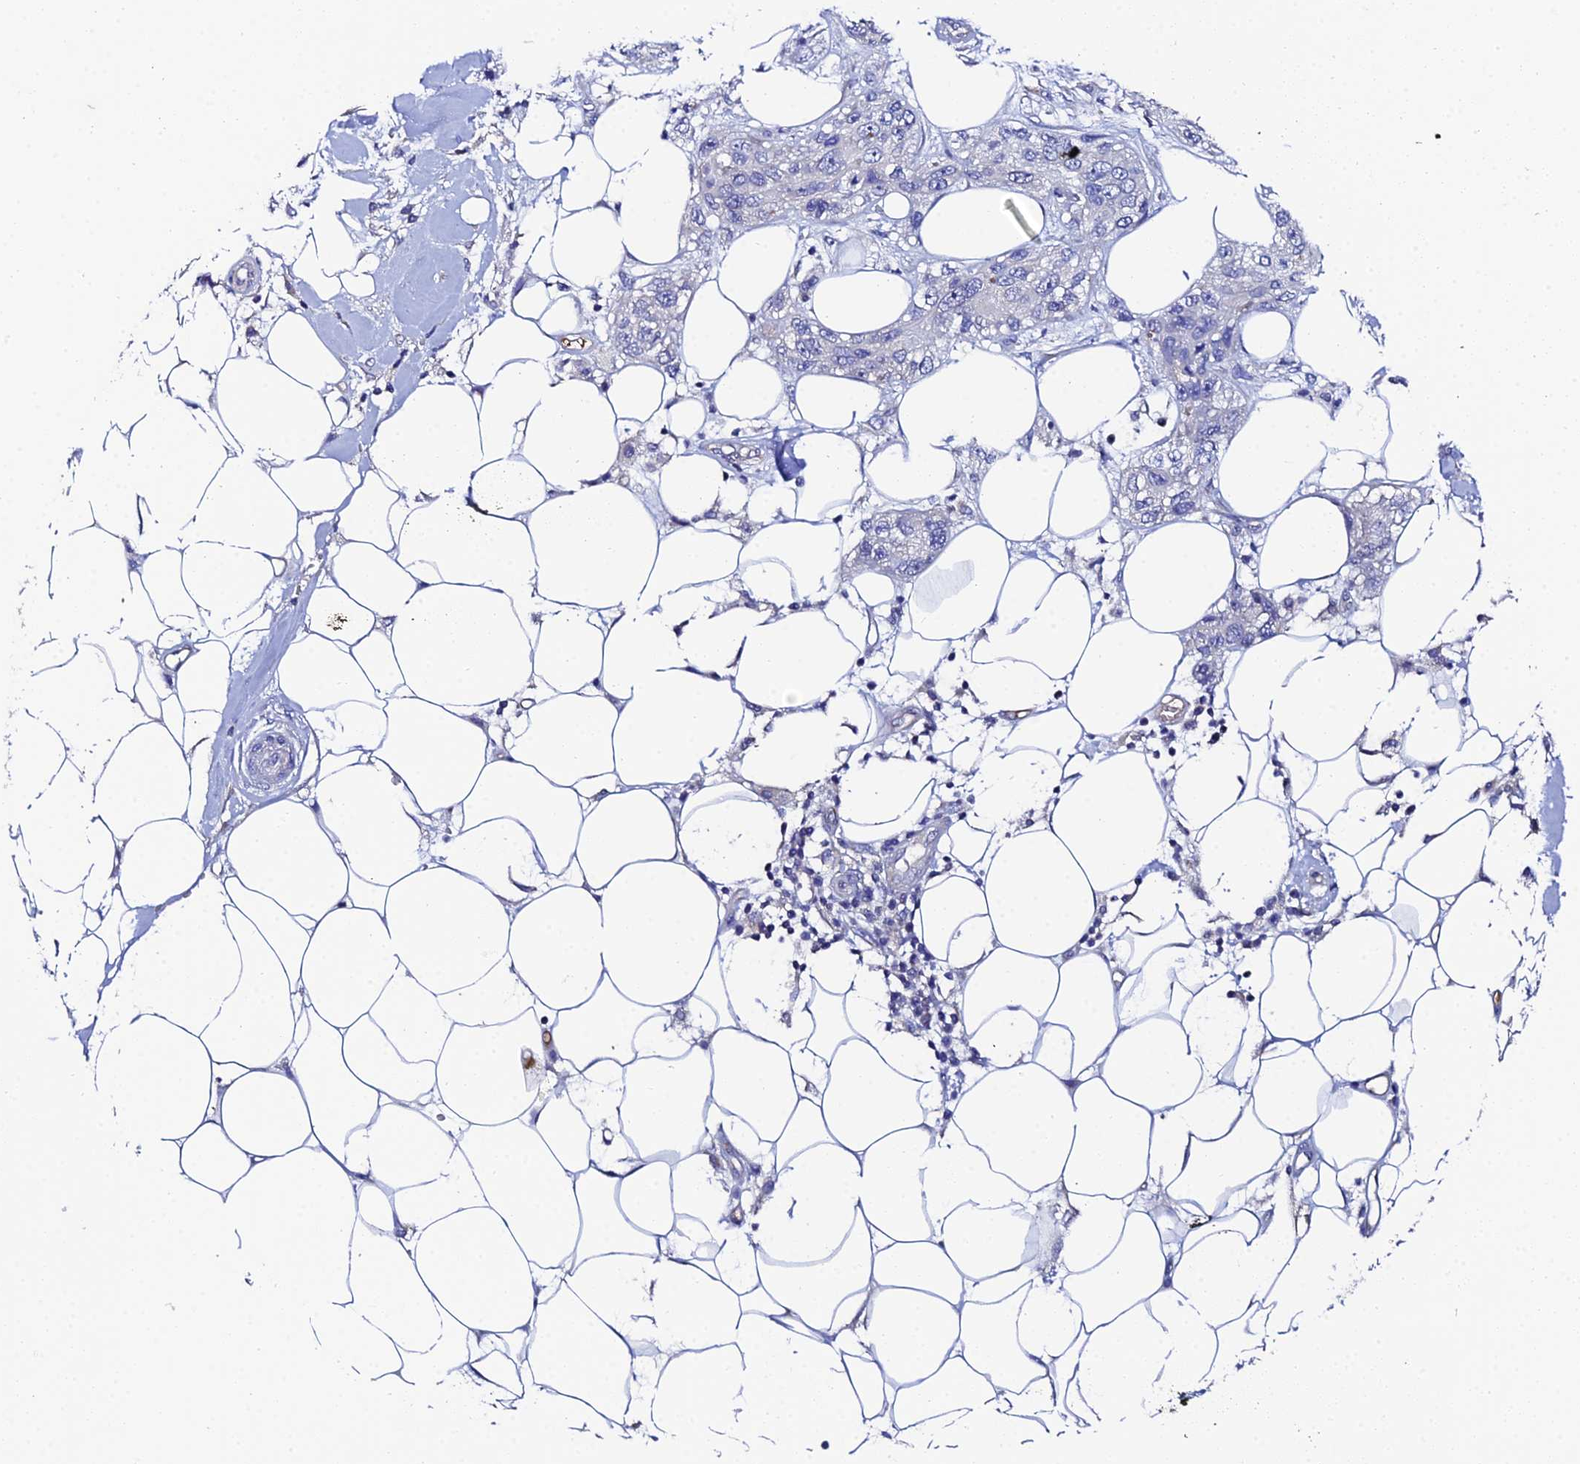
{"staining": {"intensity": "negative", "quantity": "none", "location": "none"}, "tissue": "skin cancer", "cell_type": "Tumor cells", "image_type": "cancer", "snomed": [{"axis": "morphology", "description": "Normal tissue, NOS"}, {"axis": "morphology", "description": "Squamous cell carcinoma, NOS"}, {"axis": "topography", "description": "Skin"}], "caption": "Skin squamous cell carcinoma stained for a protein using immunohistochemistry (IHC) displays no positivity tumor cells.", "gene": "UBE2L3", "patient": {"sex": "male", "age": 72}}